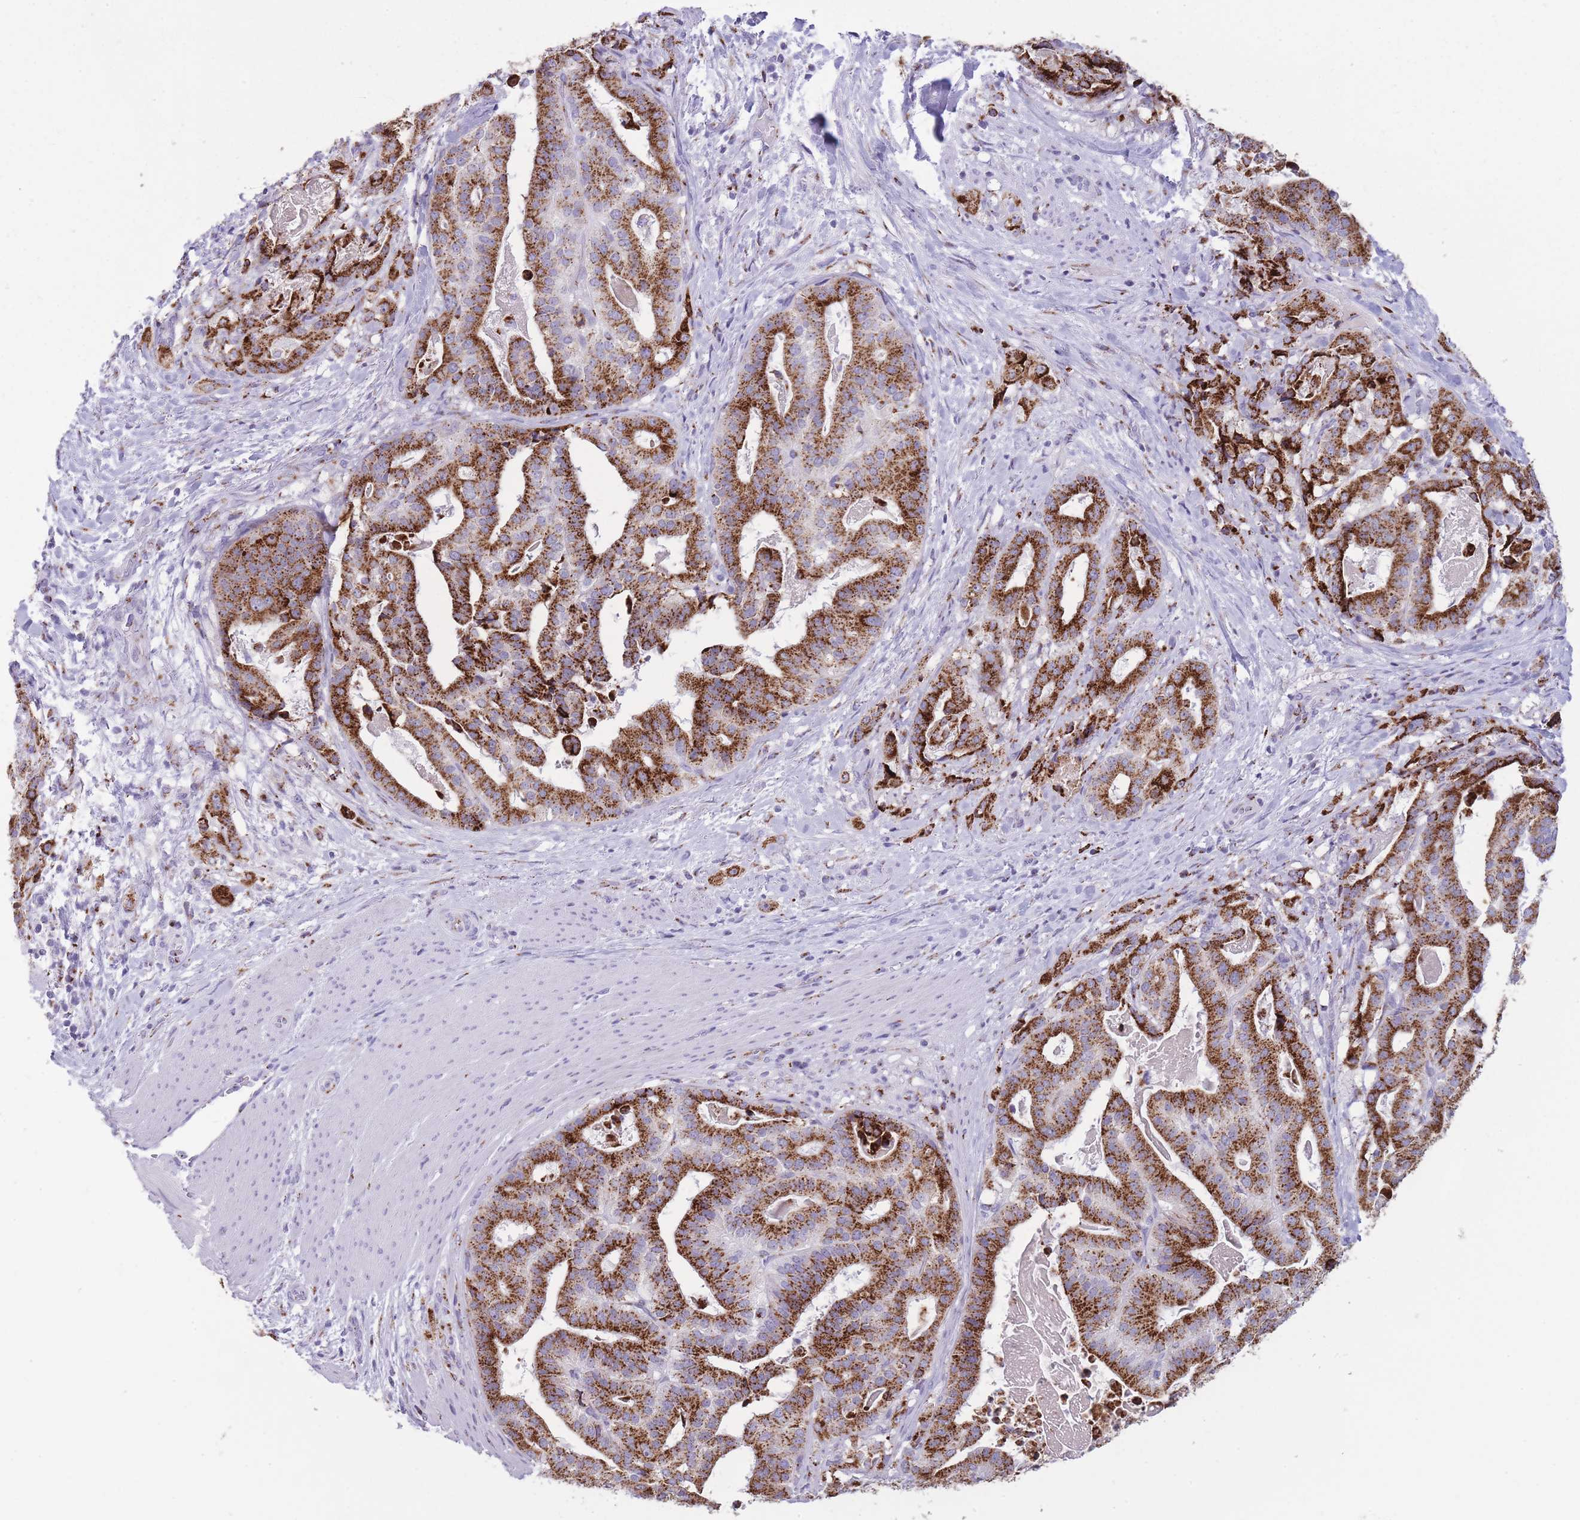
{"staining": {"intensity": "strong", "quantity": ">75%", "location": "cytoplasmic/membranous"}, "tissue": "stomach cancer", "cell_type": "Tumor cells", "image_type": "cancer", "snomed": [{"axis": "morphology", "description": "Adenocarcinoma, NOS"}, {"axis": "topography", "description": "Stomach"}], "caption": "Adenocarcinoma (stomach) stained with a brown dye demonstrates strong cytoplasmic/membranous positive expression in approximately >75% of tumor cells.", "gene": "B4GALT2", "patient": {"sex": "male", "age": 48}}